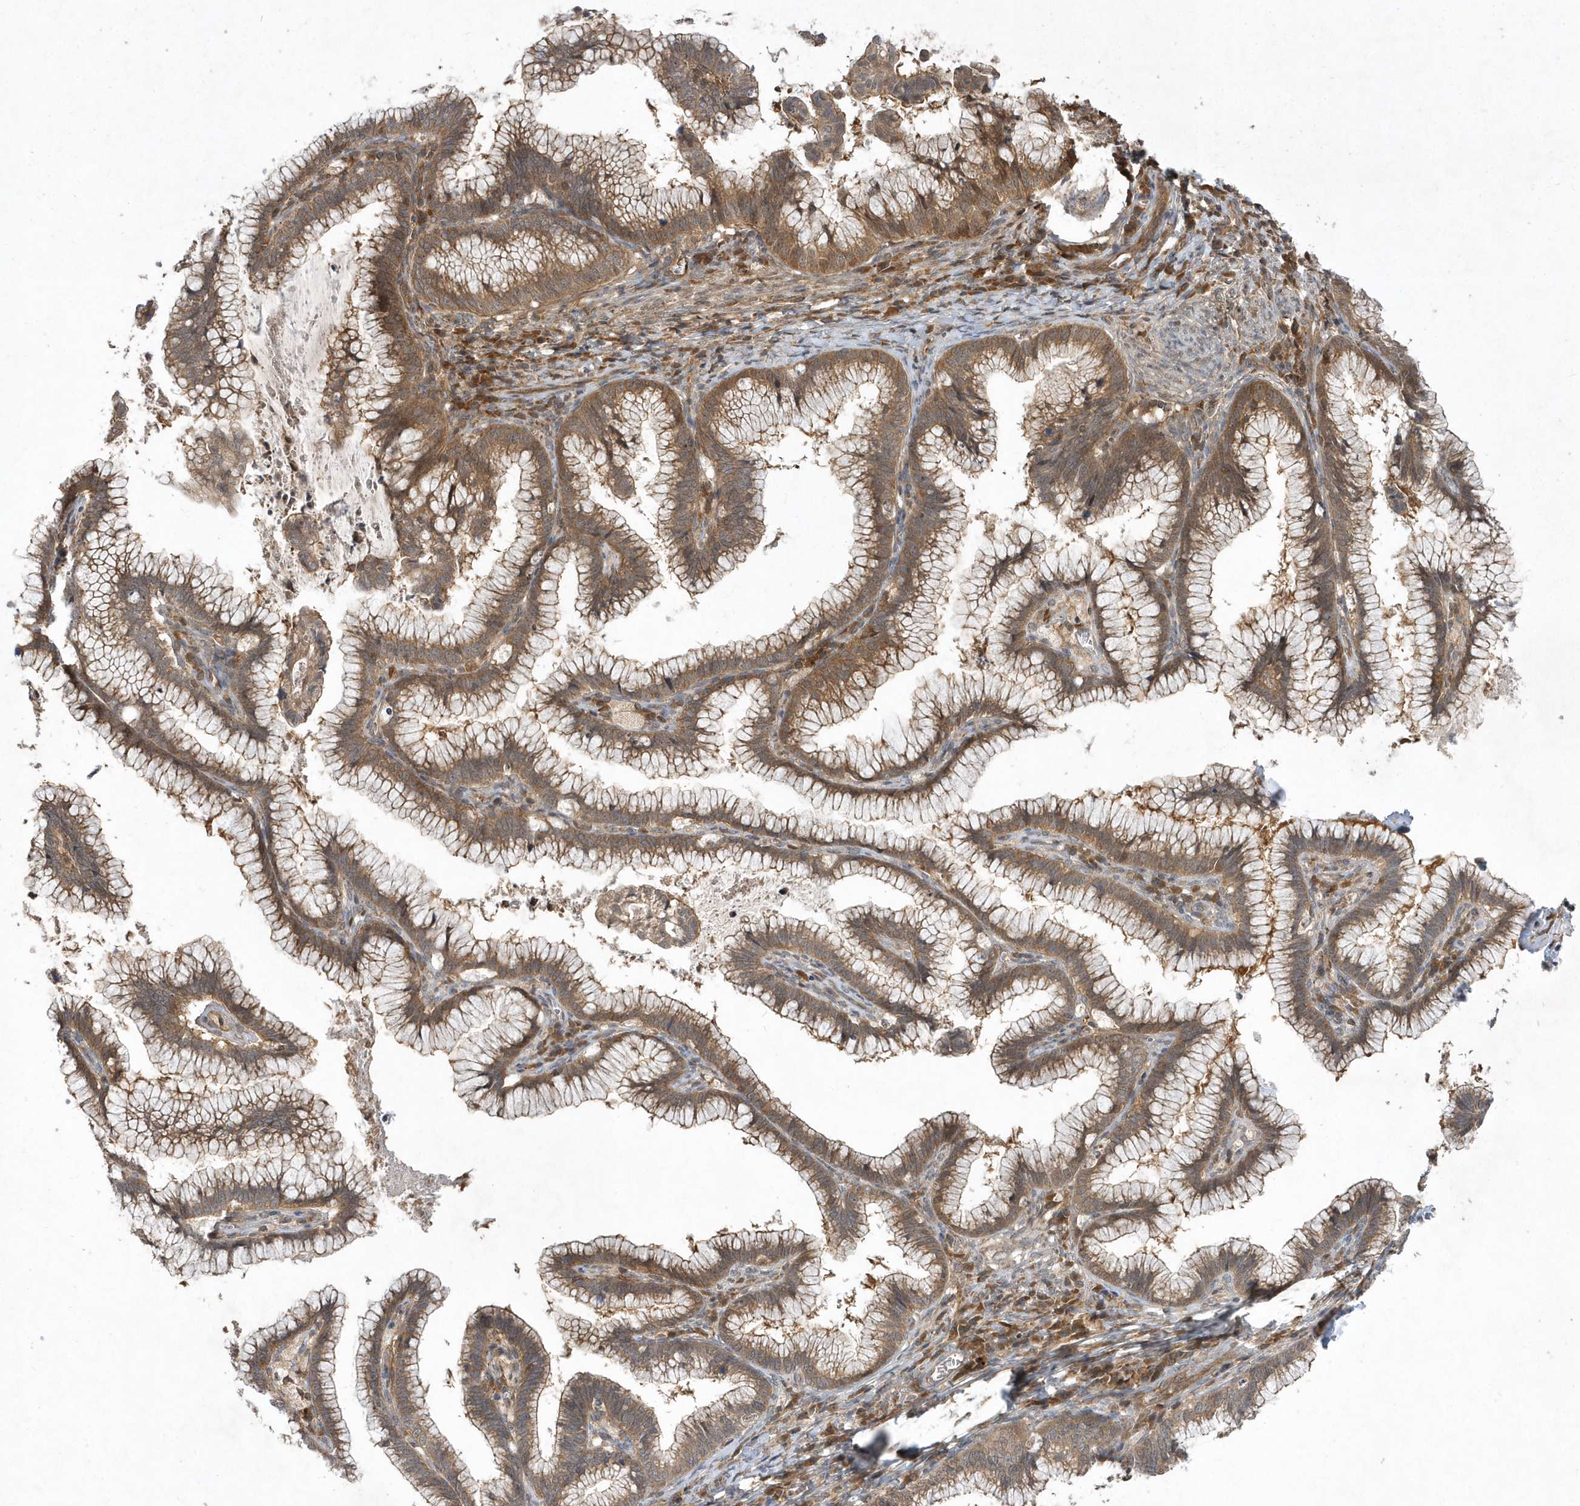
{"staining": {"intensity": "moderate", "quantity": ">75%", "location": "cytoplasmic/membranous"}, "tissue": "cervical cancer", "cell_type": "Tumor cells", "image_type": "cancer", "snomed": [{"axis": "morphology", "description": "Adenocarcinoma, NOS"}, {"axis": "topography", "description": "Cervix"}], "caption": "Protein expression analysis of cervical cancer demonstrates moderate cytoplasmic/membranous expression in about >75% of tumor cells.", "gene": "GFM2", "patient": {"sex": "female", "age": 36}}